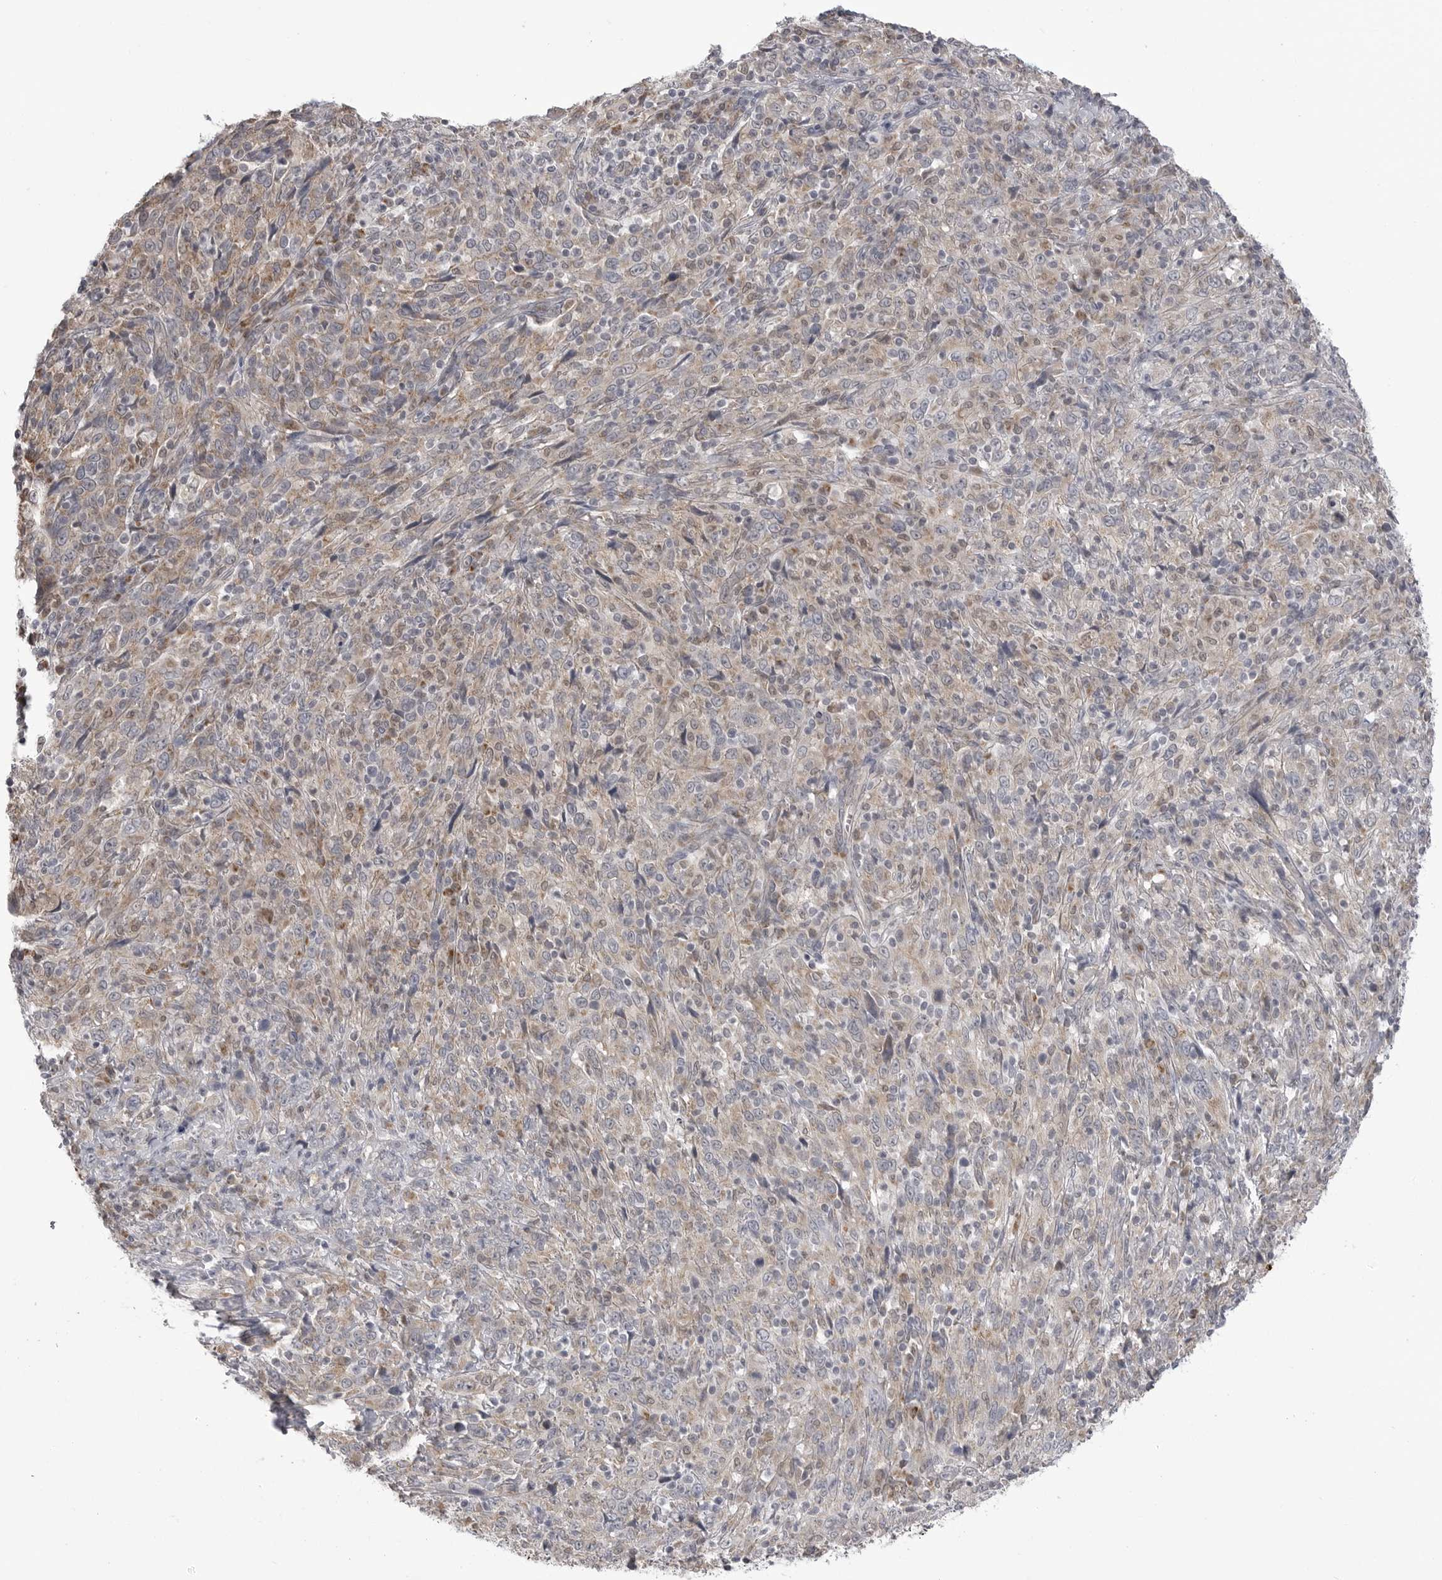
{"staining": {"intensity": "weak", "quantity": "<25%", "location": "cytoplasmic/membranous"}, "tissue": "cervical cancer", "cell_type": "Tumor cells", "image_type": "cancer", "snomed": [{"axis": "morphology", "description": "Squamous cell carcinoma, NOS"}, {"axis": "topography", "description": "Cervix"}], "caption": "Immunohistochemical staining of human squamous cell carcinoma (cervical) displays no significant expression in tumor cells.", "gene": "FH", "patient": {"sex": "female", "age": 46}}